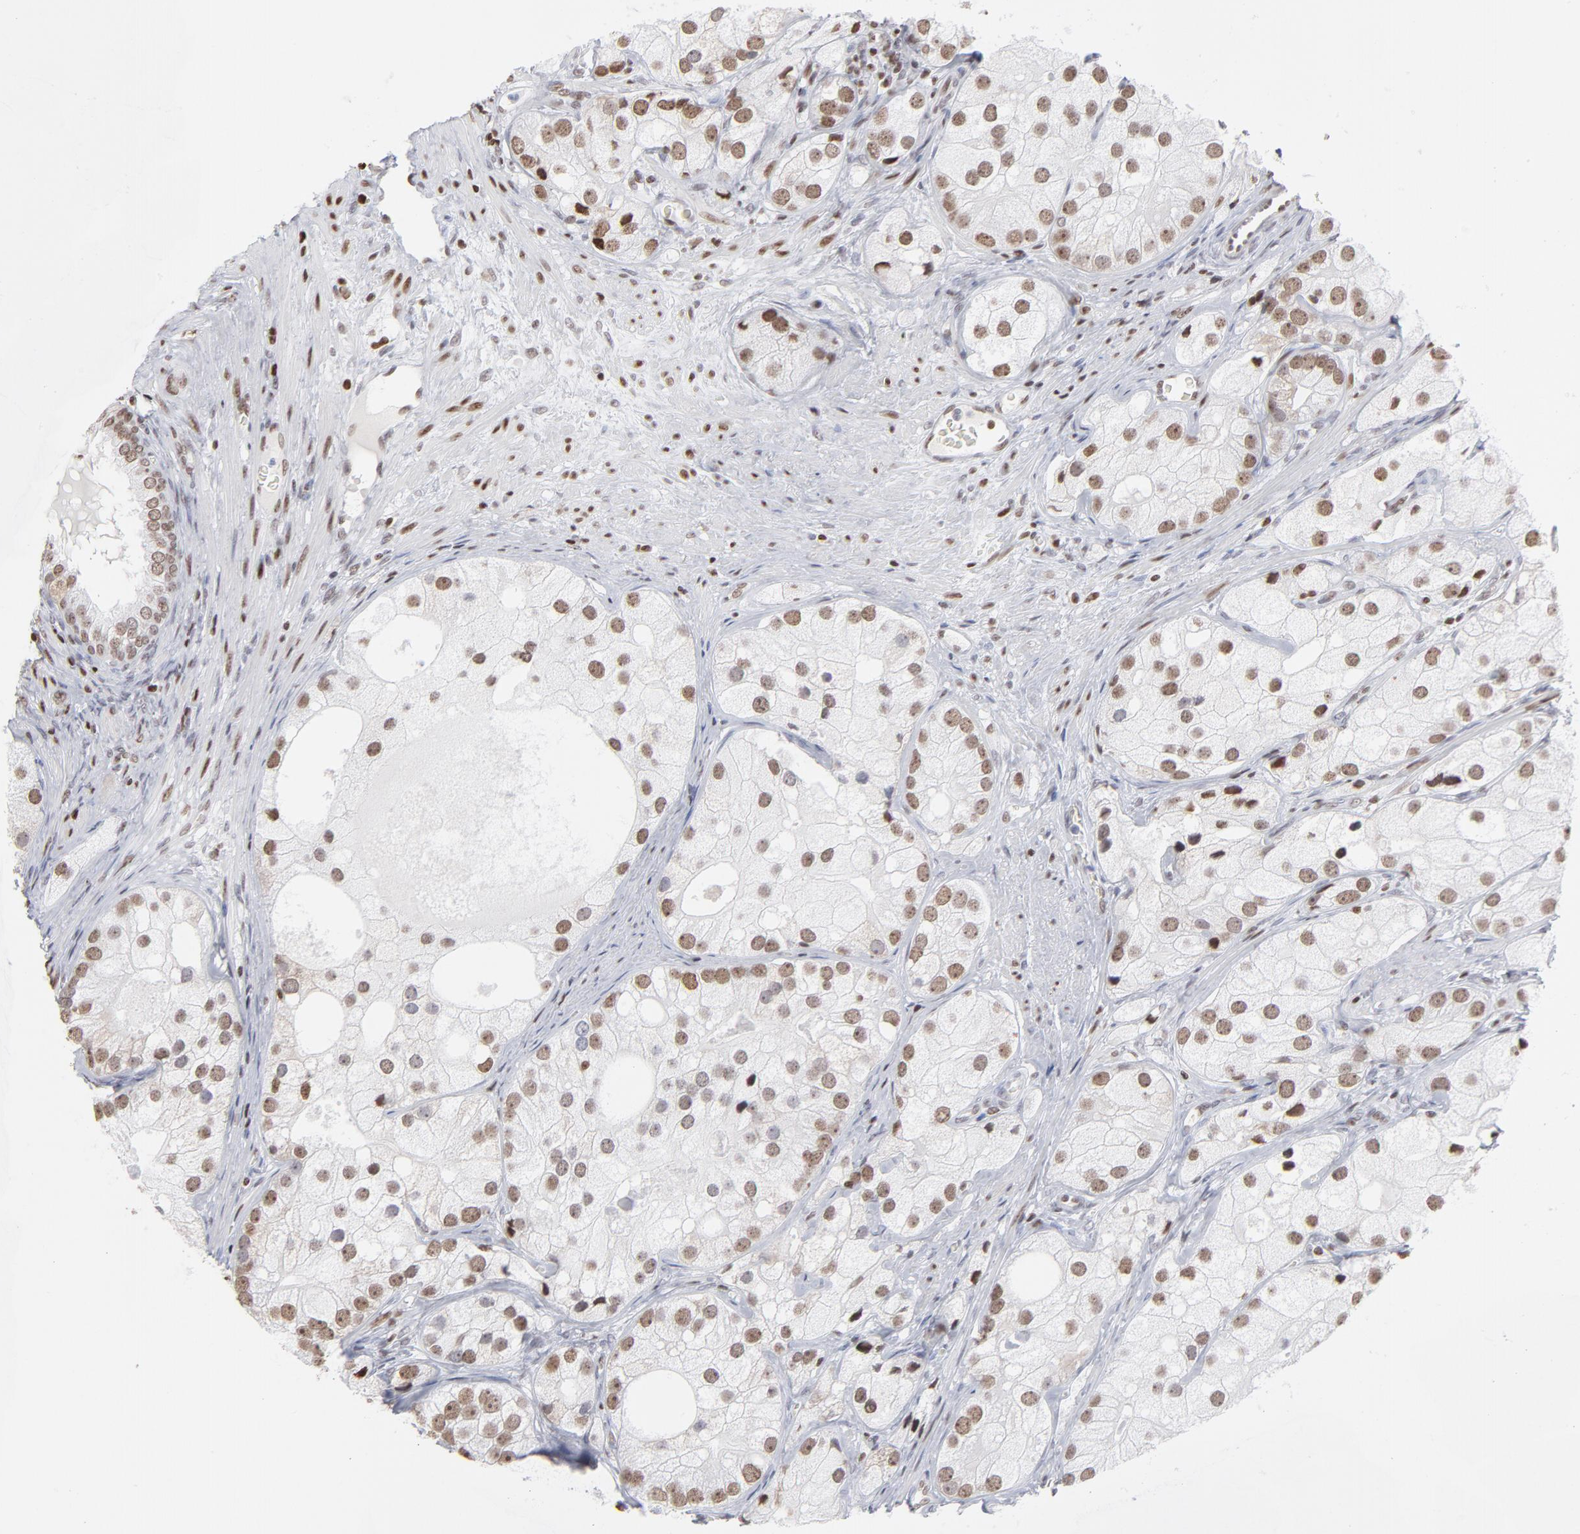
{"staining": {"intensity": "moderate", "quantity": "25%-75%", "location": "nuclear"}, "tissue": "prostate cancer", "cell_type": "Tumor cells", "image_type": "cancer", "snomed": [{"axis": "morphology", "description": "Adenocarcinoma, Low grade"}, {"axis": "topography", "description": "Prostate"}], "caption": "Moderate nuclear protein expression is appreciated in approximately 25%-75% of tumor cells in prostate cancer.", "gene": "PARP1", "patient": {"sex": "male", "age": 69}}